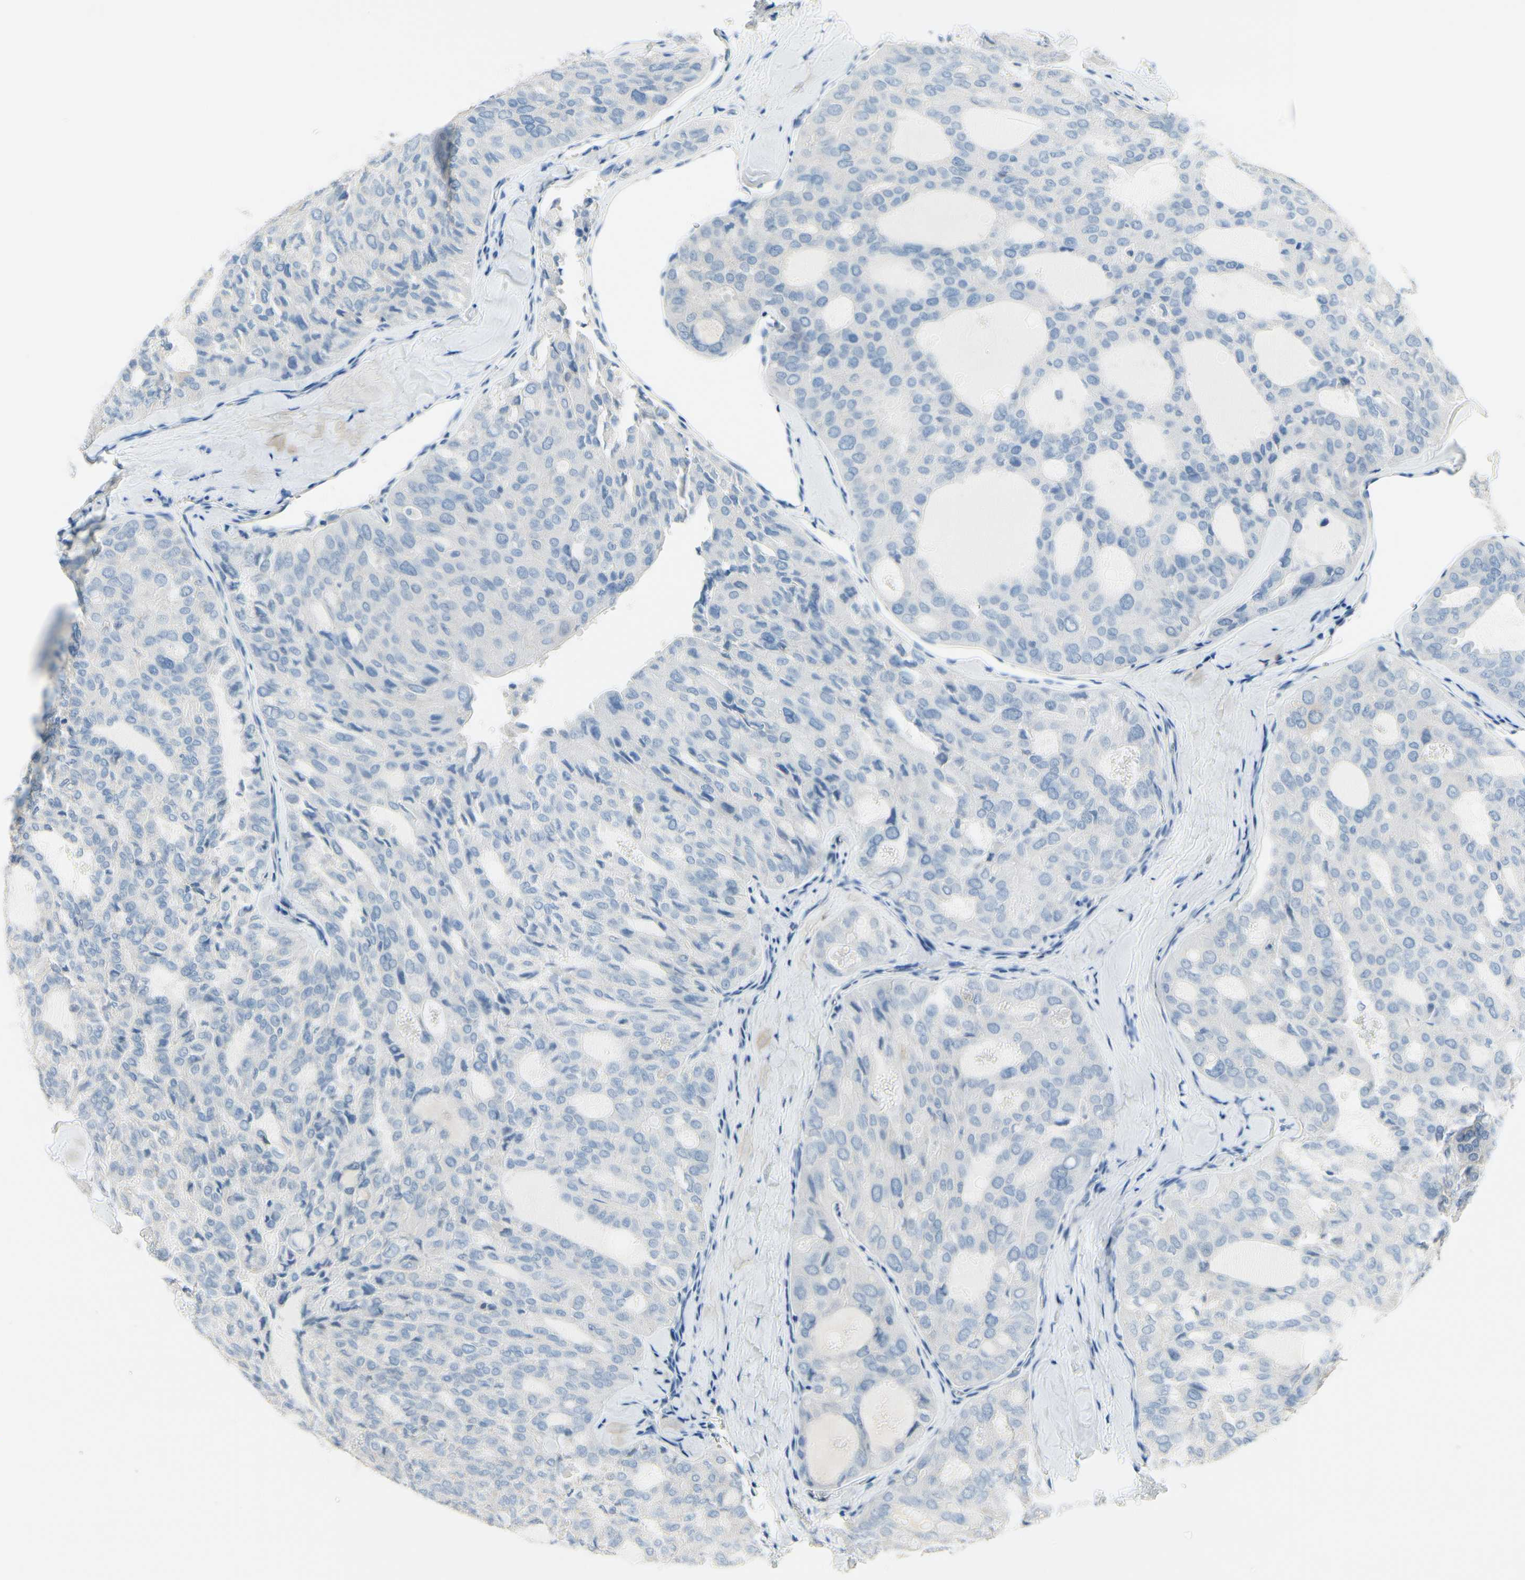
{"staining": {"intensity": "negative", "quantity": "none", "location": "none"}, "tissue": "thyroid cancer", "cell_type": "Tumor cells", "image_type": "cancer", "snomed": [{"axis": "morphology", "description": "Follicular adenoma carcinoma, NOS"}, {"axis": "topography", "description": "Thyroid gland"}], "caption": "Immunohistochemical staining of human thyroid cancer shows no significant expression in tumor cells.", "gene": "CKAP2", "patient": {"sex": "male", "age": 75}}